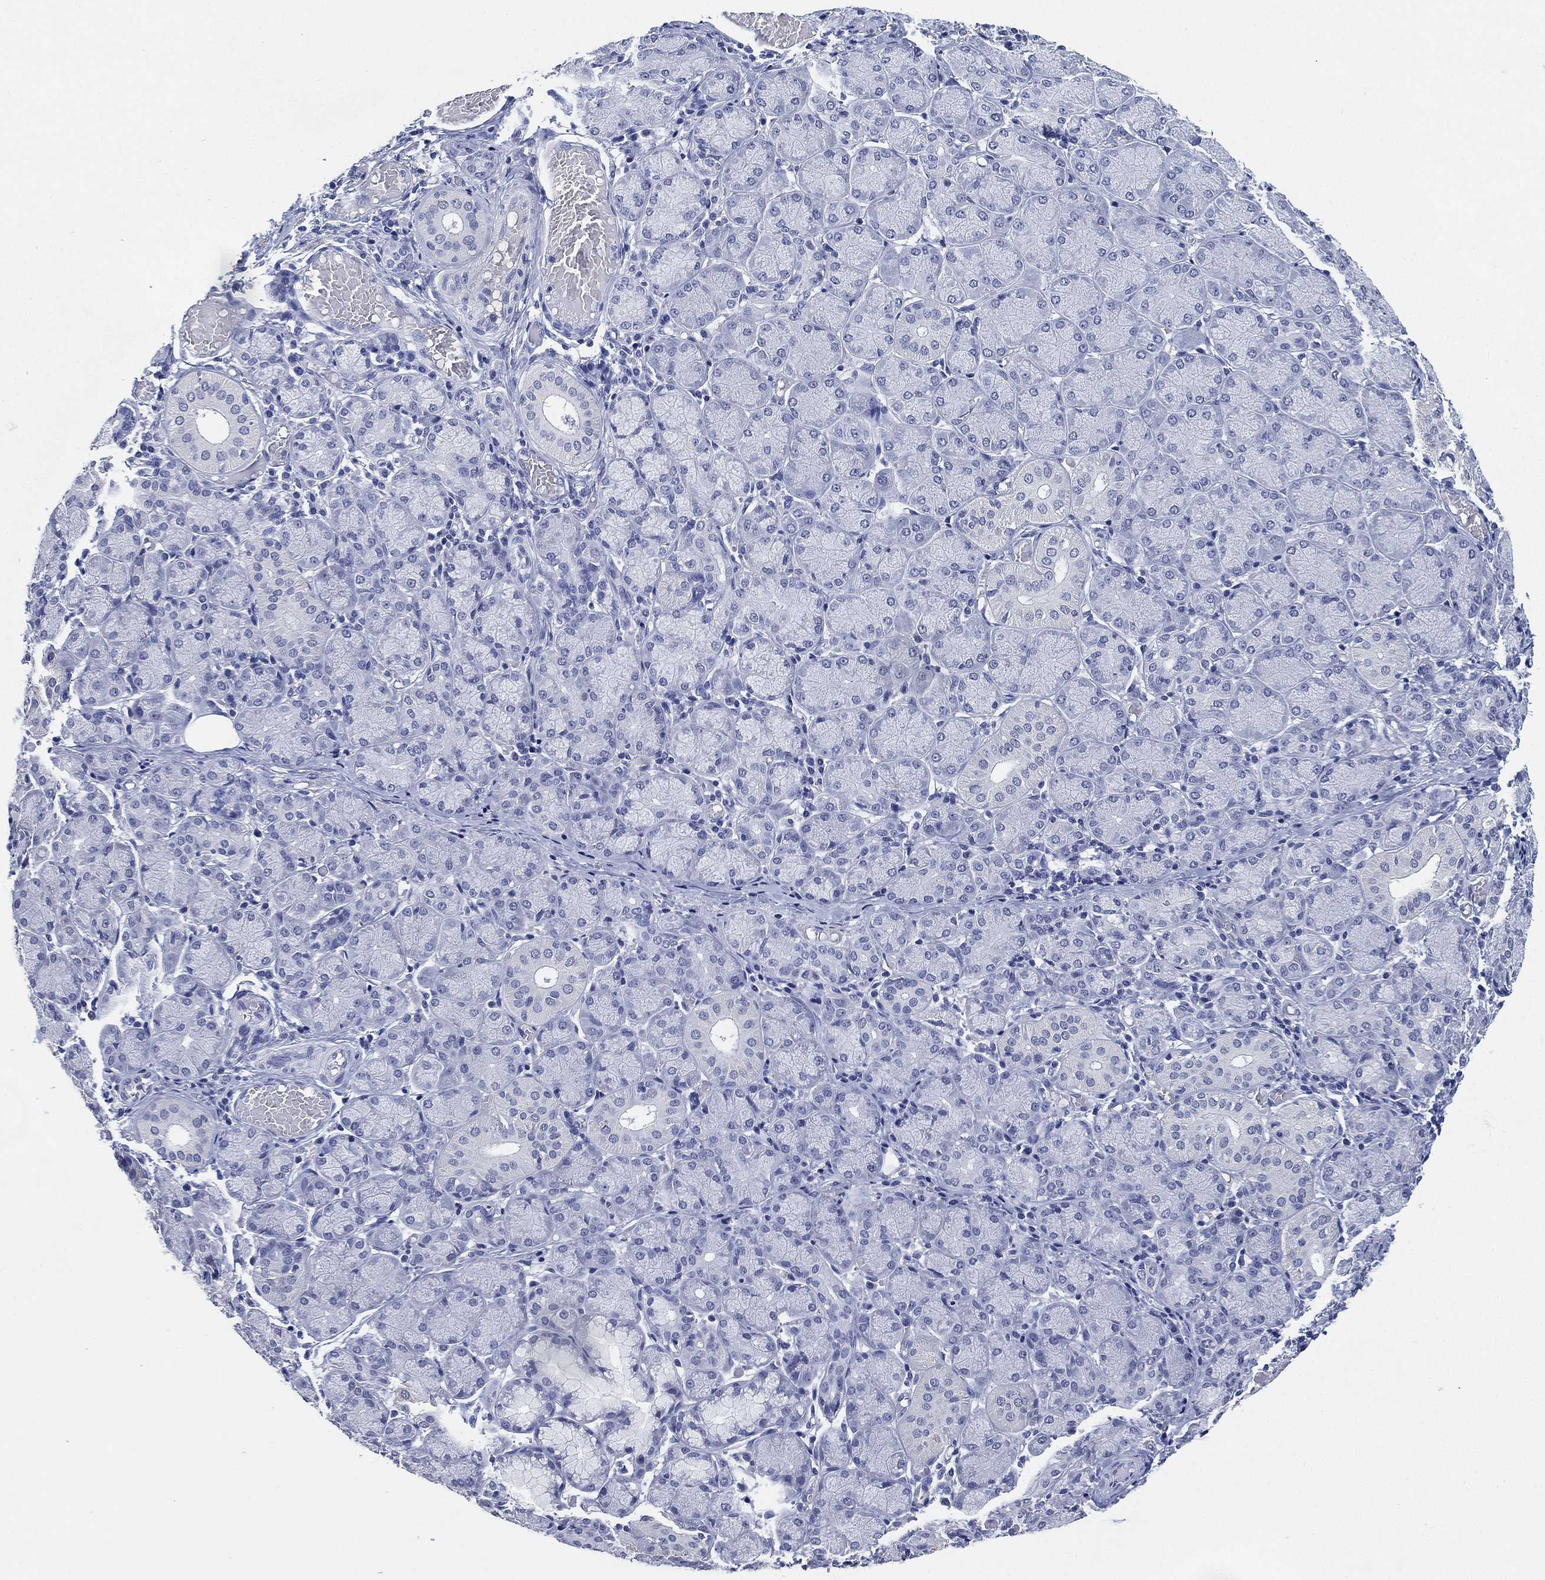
{"staining": {"intensity": "negative", "quantity": "none", "location": "none"}, "tissue": "salivary gland", "cell_type": "Glandular cells", "image_type": "normal", "snomed": [{"axis": "morphology", "description": "Normal tissue, NOS"}, {"axis": "topography", "description": "Salivary gland"}, {"axis": "topography", "description": "Peripheral nerve tissue"}], "caption": "Photomicrograph shows no significant protein staining in glandular cells of normal salivary gland.", "gene": "IYD", "patient": {"sex": "female", "age": 24}}